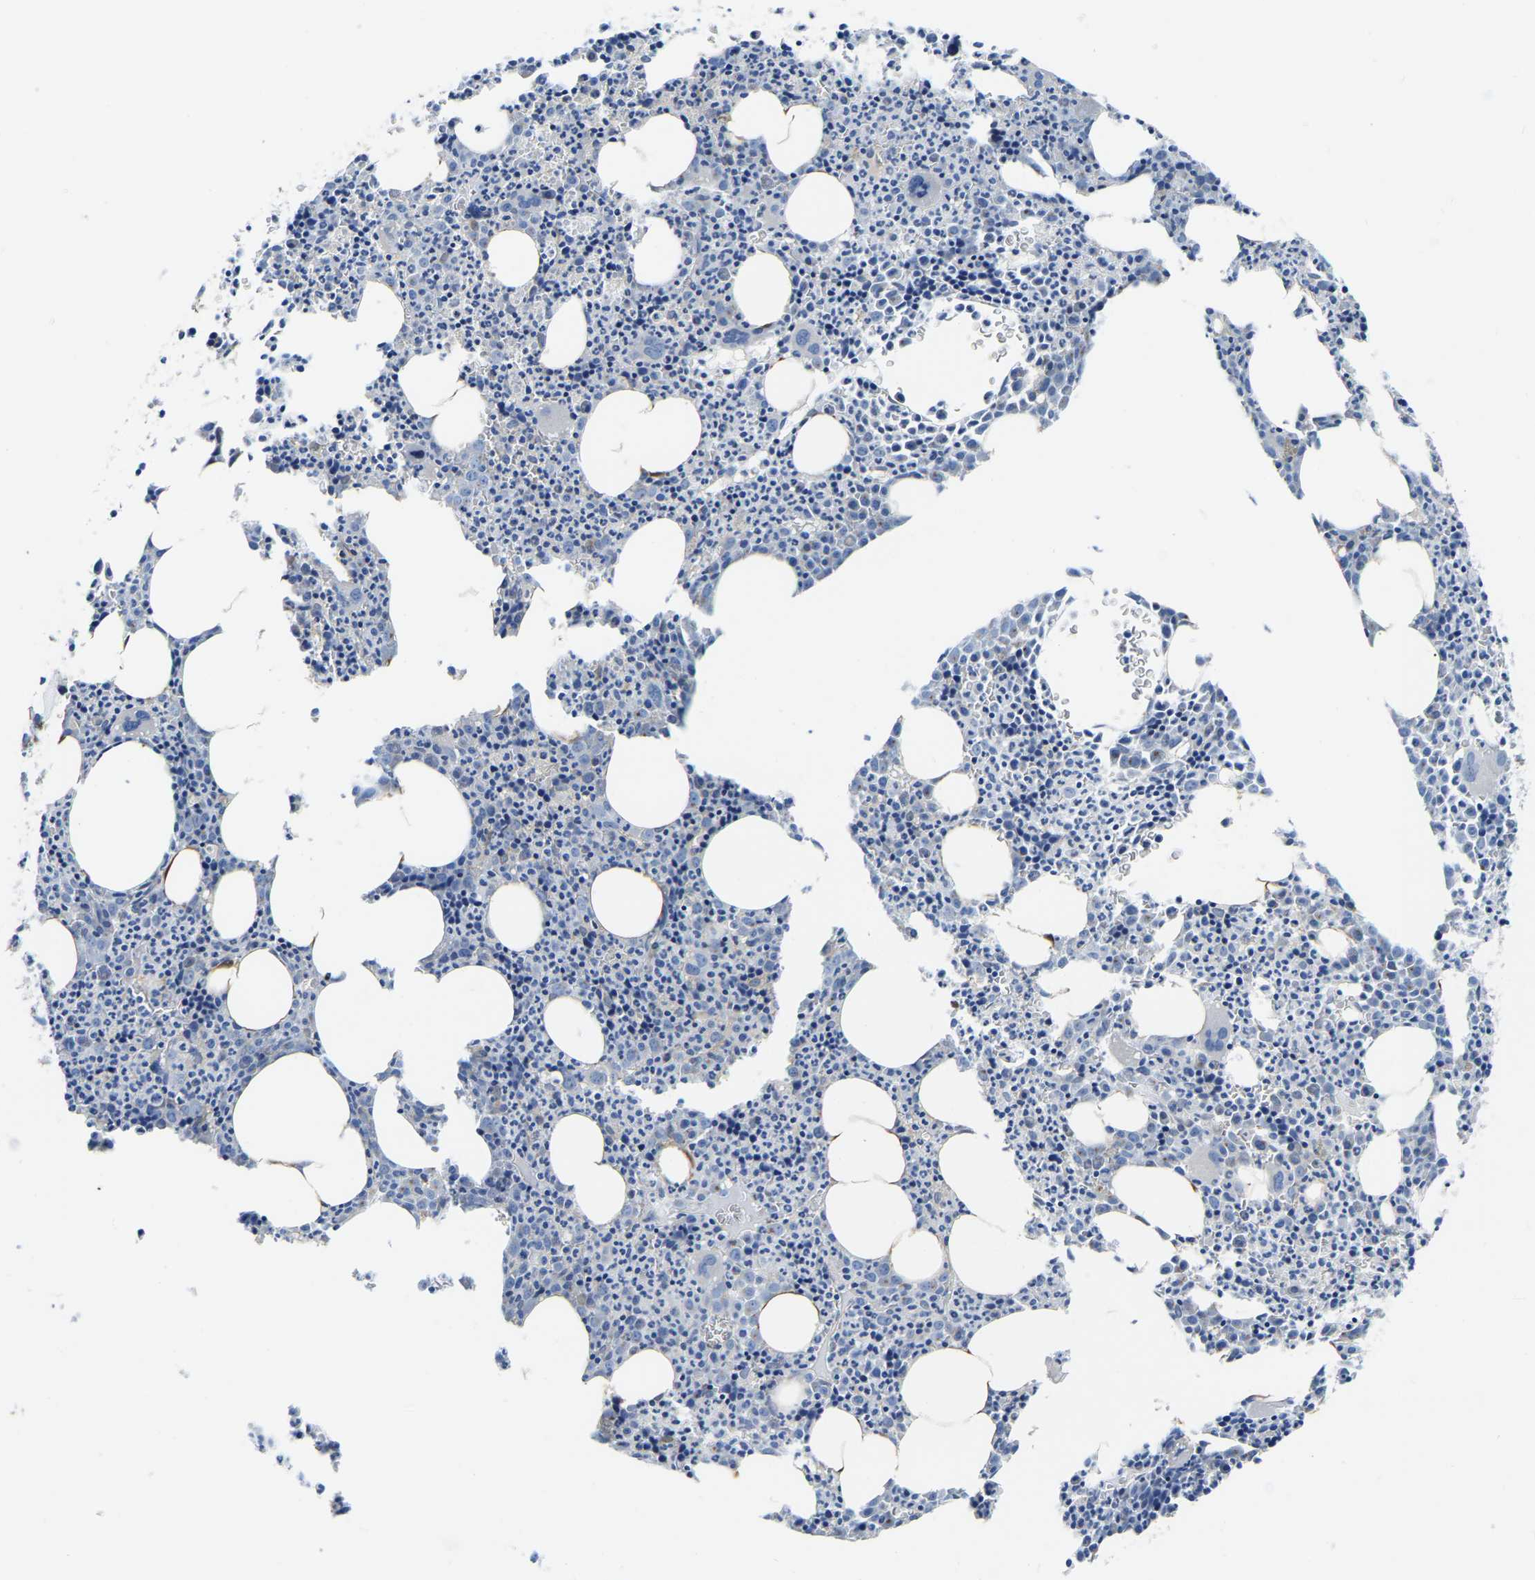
{"staining": {"intensity": "negative", "quantity": "none", "location": "none"}, "tissue": "bone marrow", "cell_type": "Hematopoietic cells", "image_type": "normal", "snomed": [{"axis": "morphology", "description": "Normal tissue, NOS"}, {"axis": "morphology", "description": "Inflammation, NOS"}, {"axis": "topography", "description": "Bone marrow"}], "caption": "An IHC histopathology image of normal bone marrow is shown. There is no staining in hematopoietic cells of bone marrow.", "gene": "ACO1", "patient": {"sex": "male", "age": 31}}